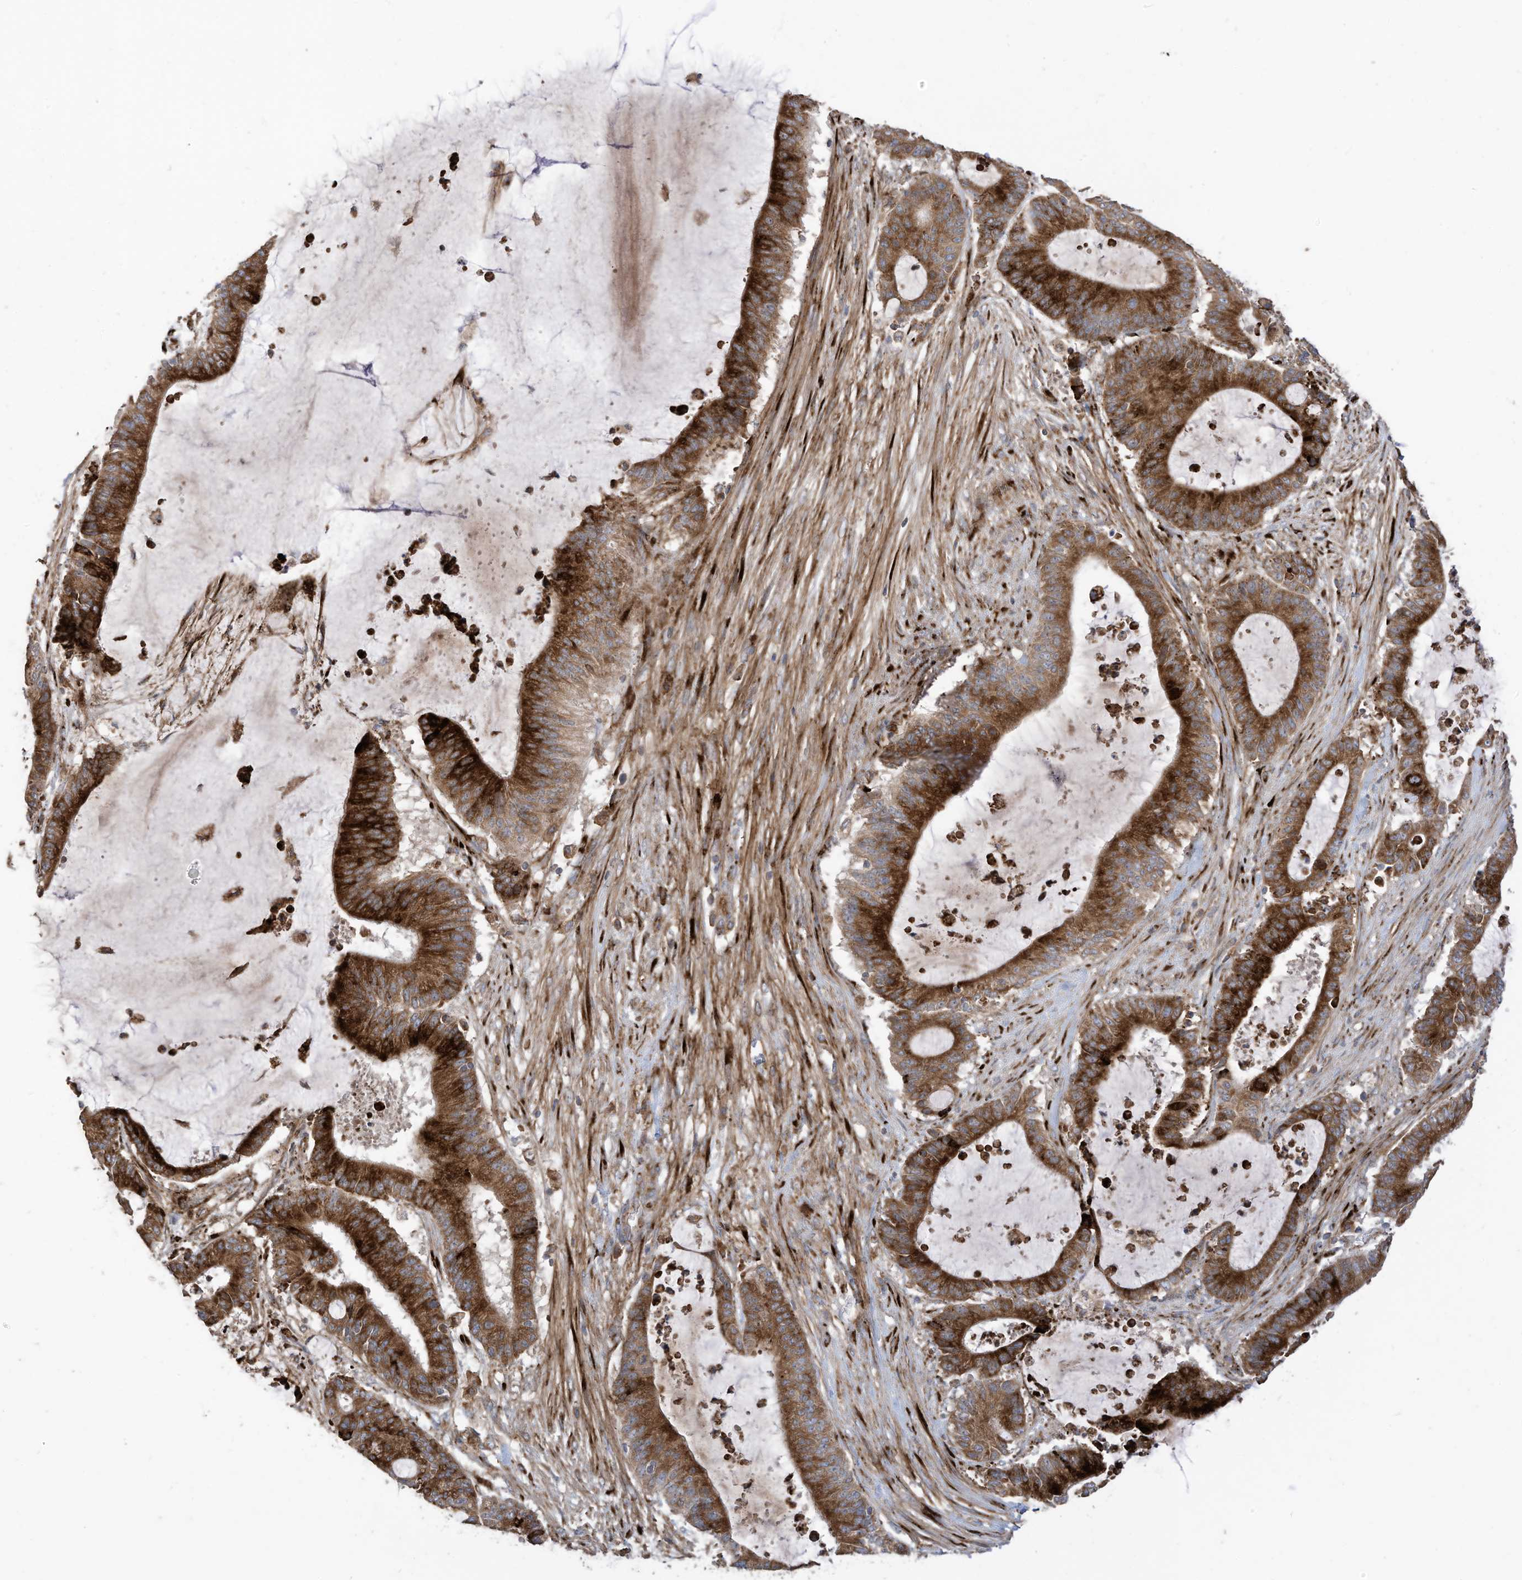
{"staining": {"intensity": "strong", "quantity": ">75%", "location": "cytoplasmic/membranous"}, "tissue": "liver cancer", "cell_type": "Tumor cells", "image_type": "cancer", "snomed": [{"axis": "morphology", "description": "Normal tissue, NOS"}, {"axis": "morphology", "description": "Cholangiocarcinoma"}, {"axis": "topography", "description": "Liver"}, {"axis": "topography", "description": "Peripheral nerve tissue"}], "caption": "Protein staining reveals strong cytoplasmic/membranous positivity in about >75% of tumor cells in liver cholangiocarcinoma.", "gene": "TRNAU1AP", "patient": {"sex": "female", "age": 73}}